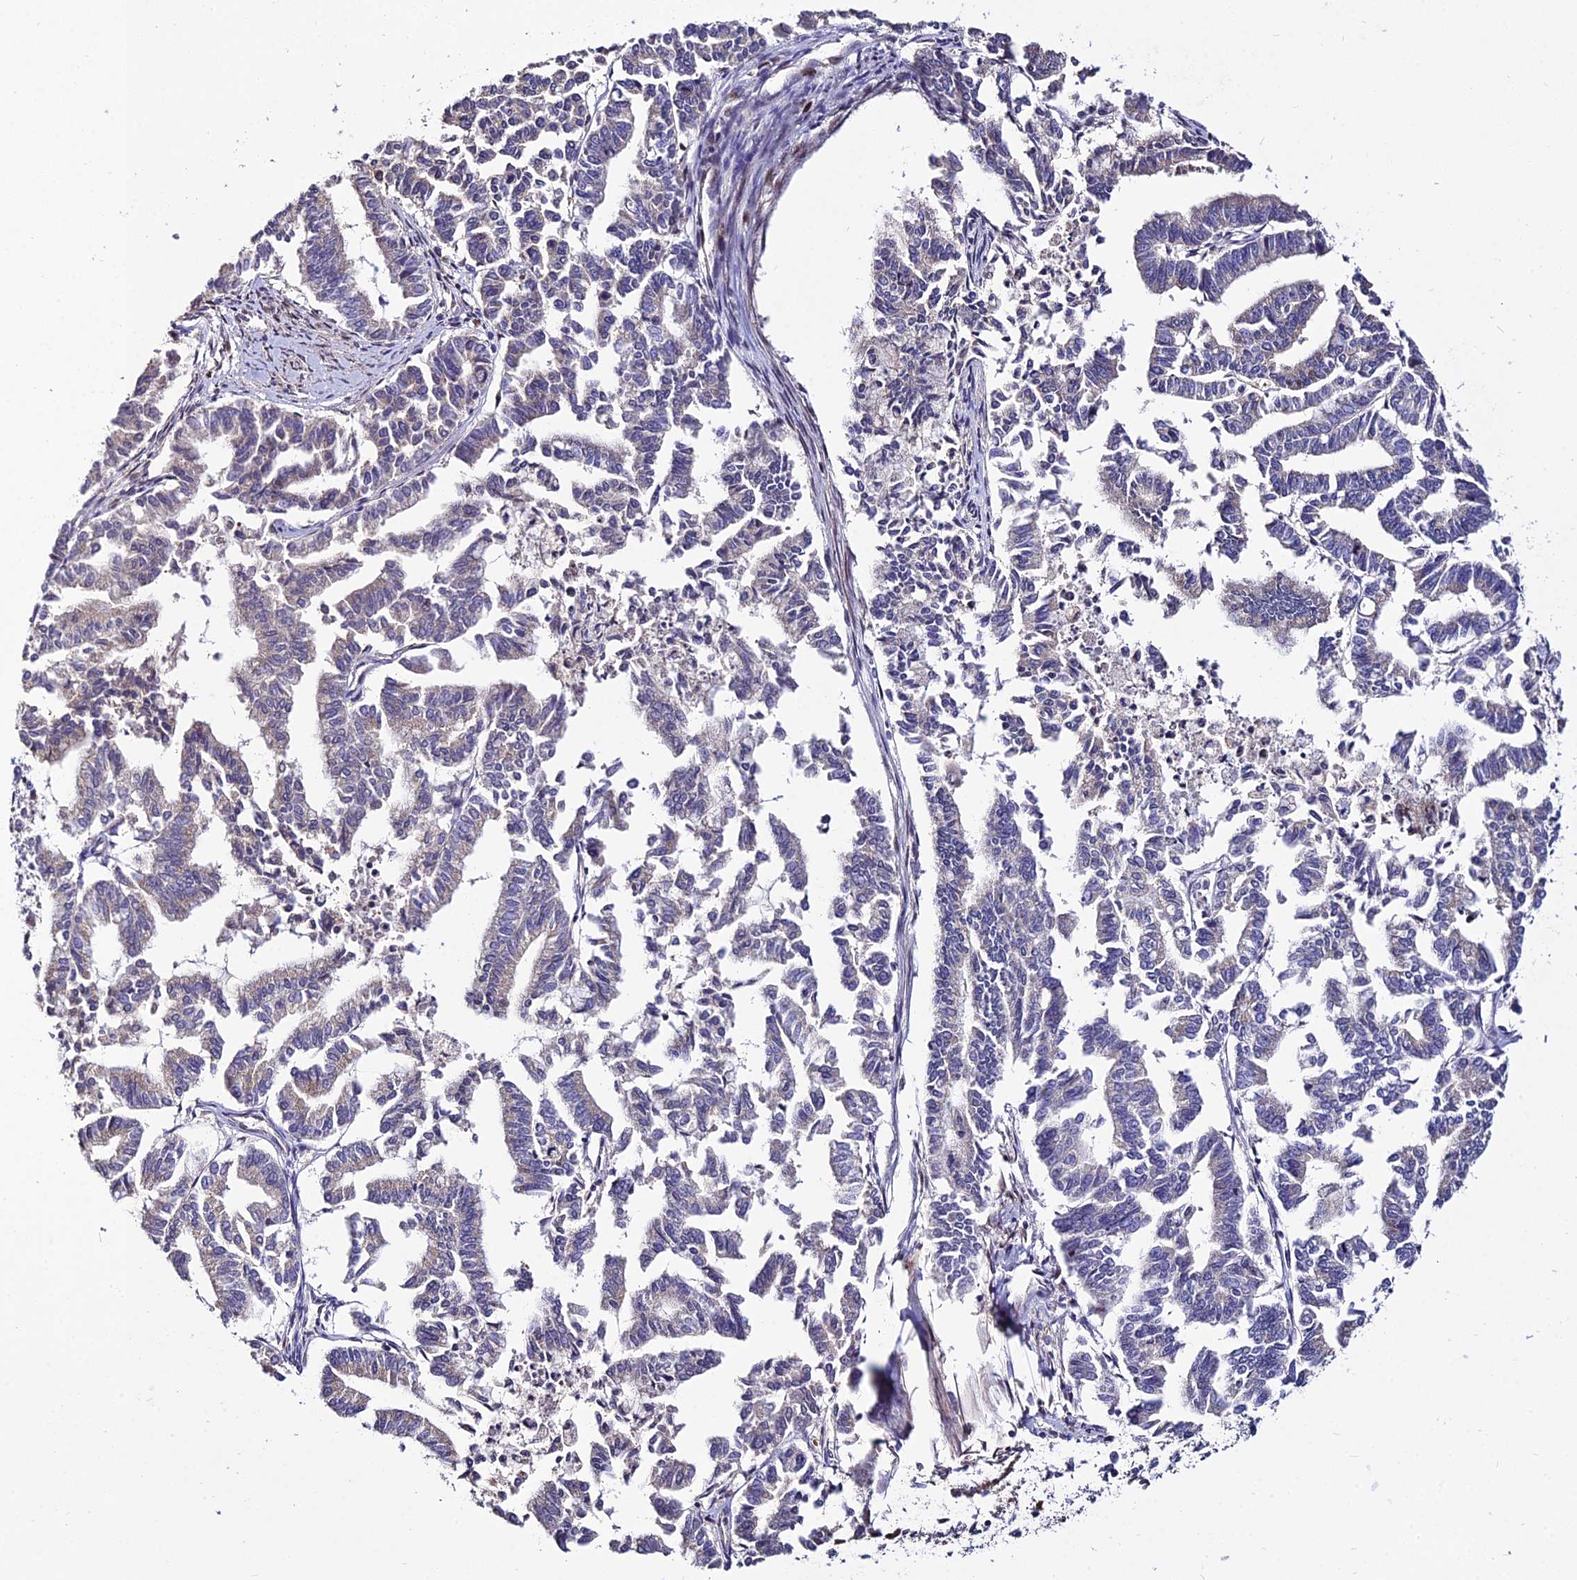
{"staining": {"intensity": "weak", "quantity": "<25%", "location": "cytoplasmic/membranous"}, "tissue": "endometrial cancer", "cell_type": "Tumor cells", "image_type": "cancer", "snomed": [{"axis": "morphology", "description": "Adenocarcinoma, NOS"}, {"axis": "topography", "description": "Endometrium"}], "caption": "There is no significant expression in tumor cells of adenocarcinoma (endometrial).", "gene": "CIB3", "patient": {"sex": "female", "age": 79}}